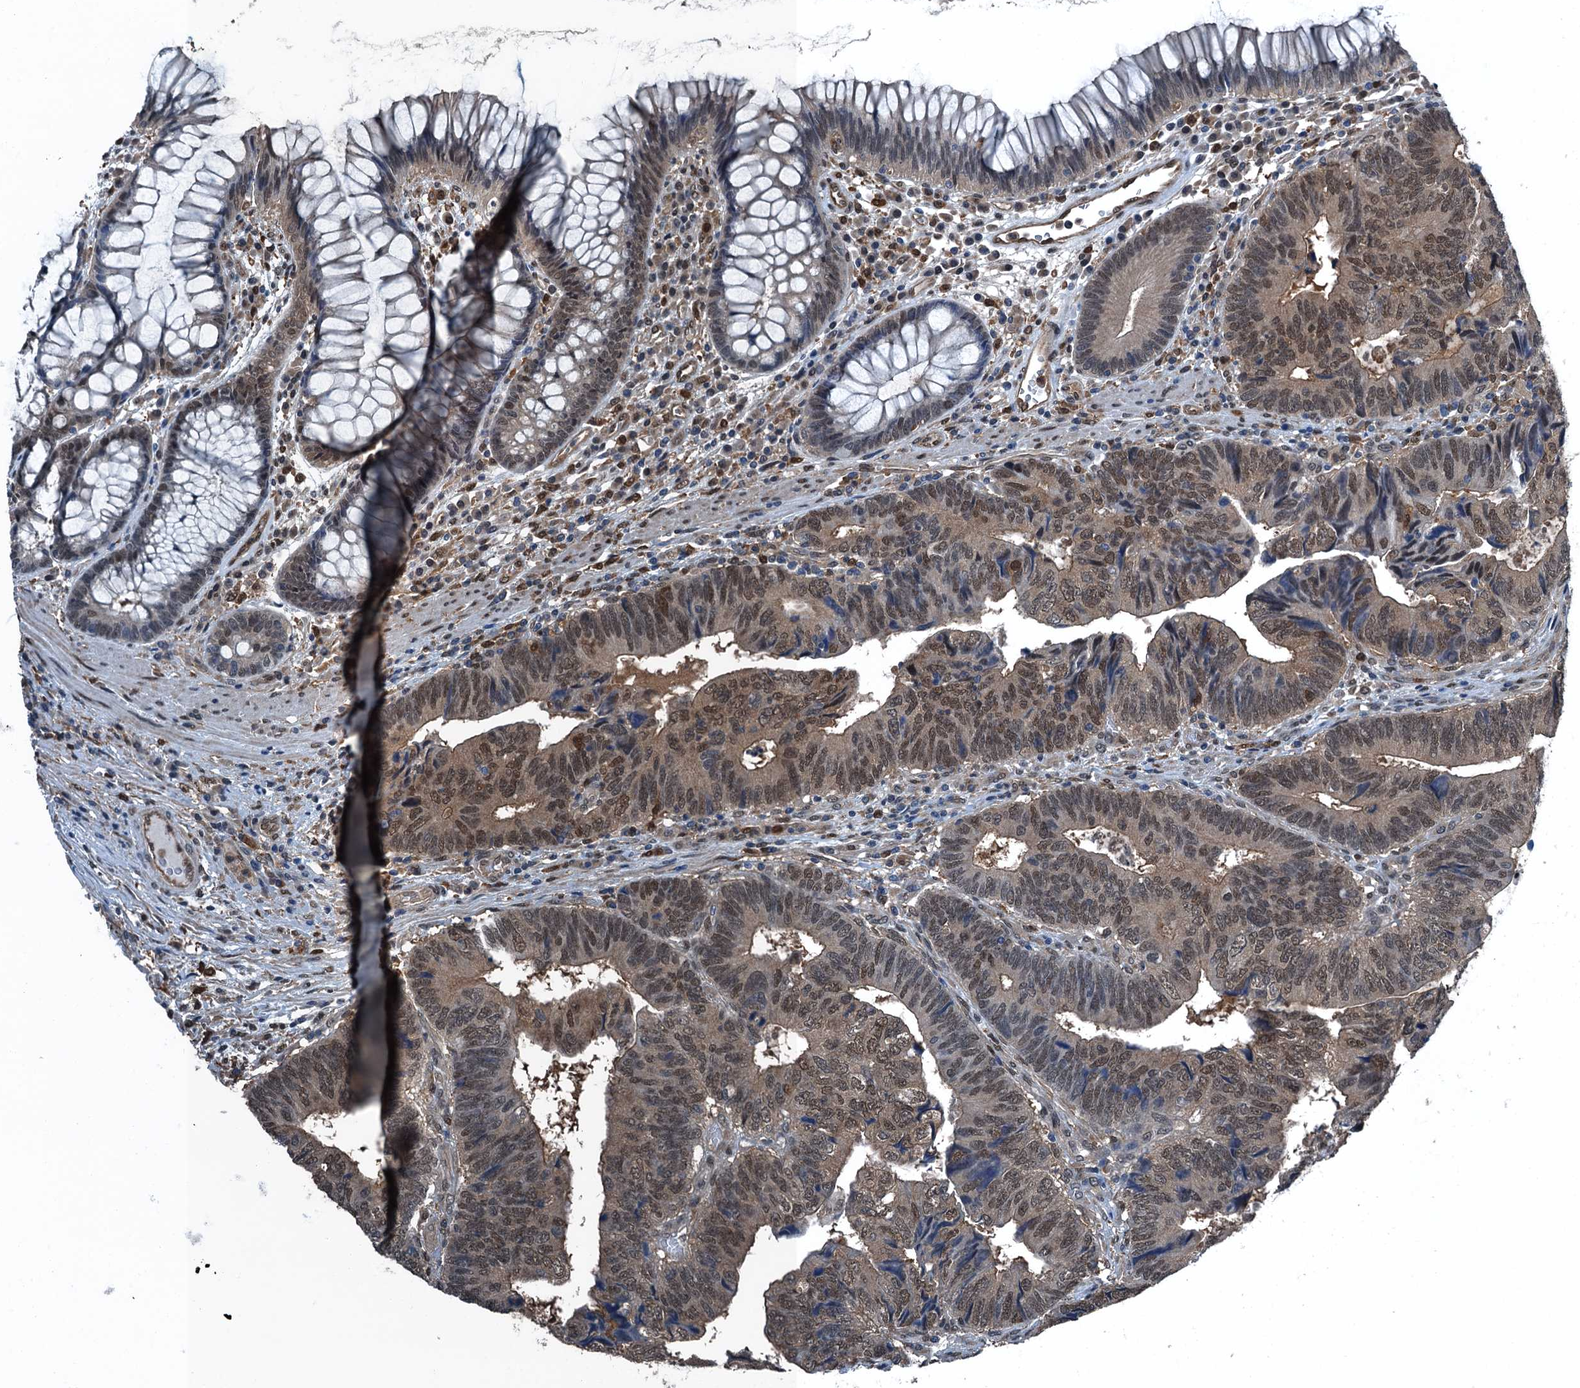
{"staining": {"intensity": "moderate", "quantity": "25%-75%", "location": "cytoplasmic/membranous,nuclear"}, "tissue": "colorectal cancer", "cell_type": "Tumor cells", "image_type": "cancer", "snomed": [{"axis": "morphology", "description": "Adenocarcinoma, NOS"}, {"axis": "topography", "description": "Colon"}], "caption": "Adenocarcinoma (colorectal) stained with a protein marker exhibits moderate staining in tumor cells.", "gene": "RNH1", "patient": {"sex": "female", "age": 67}}